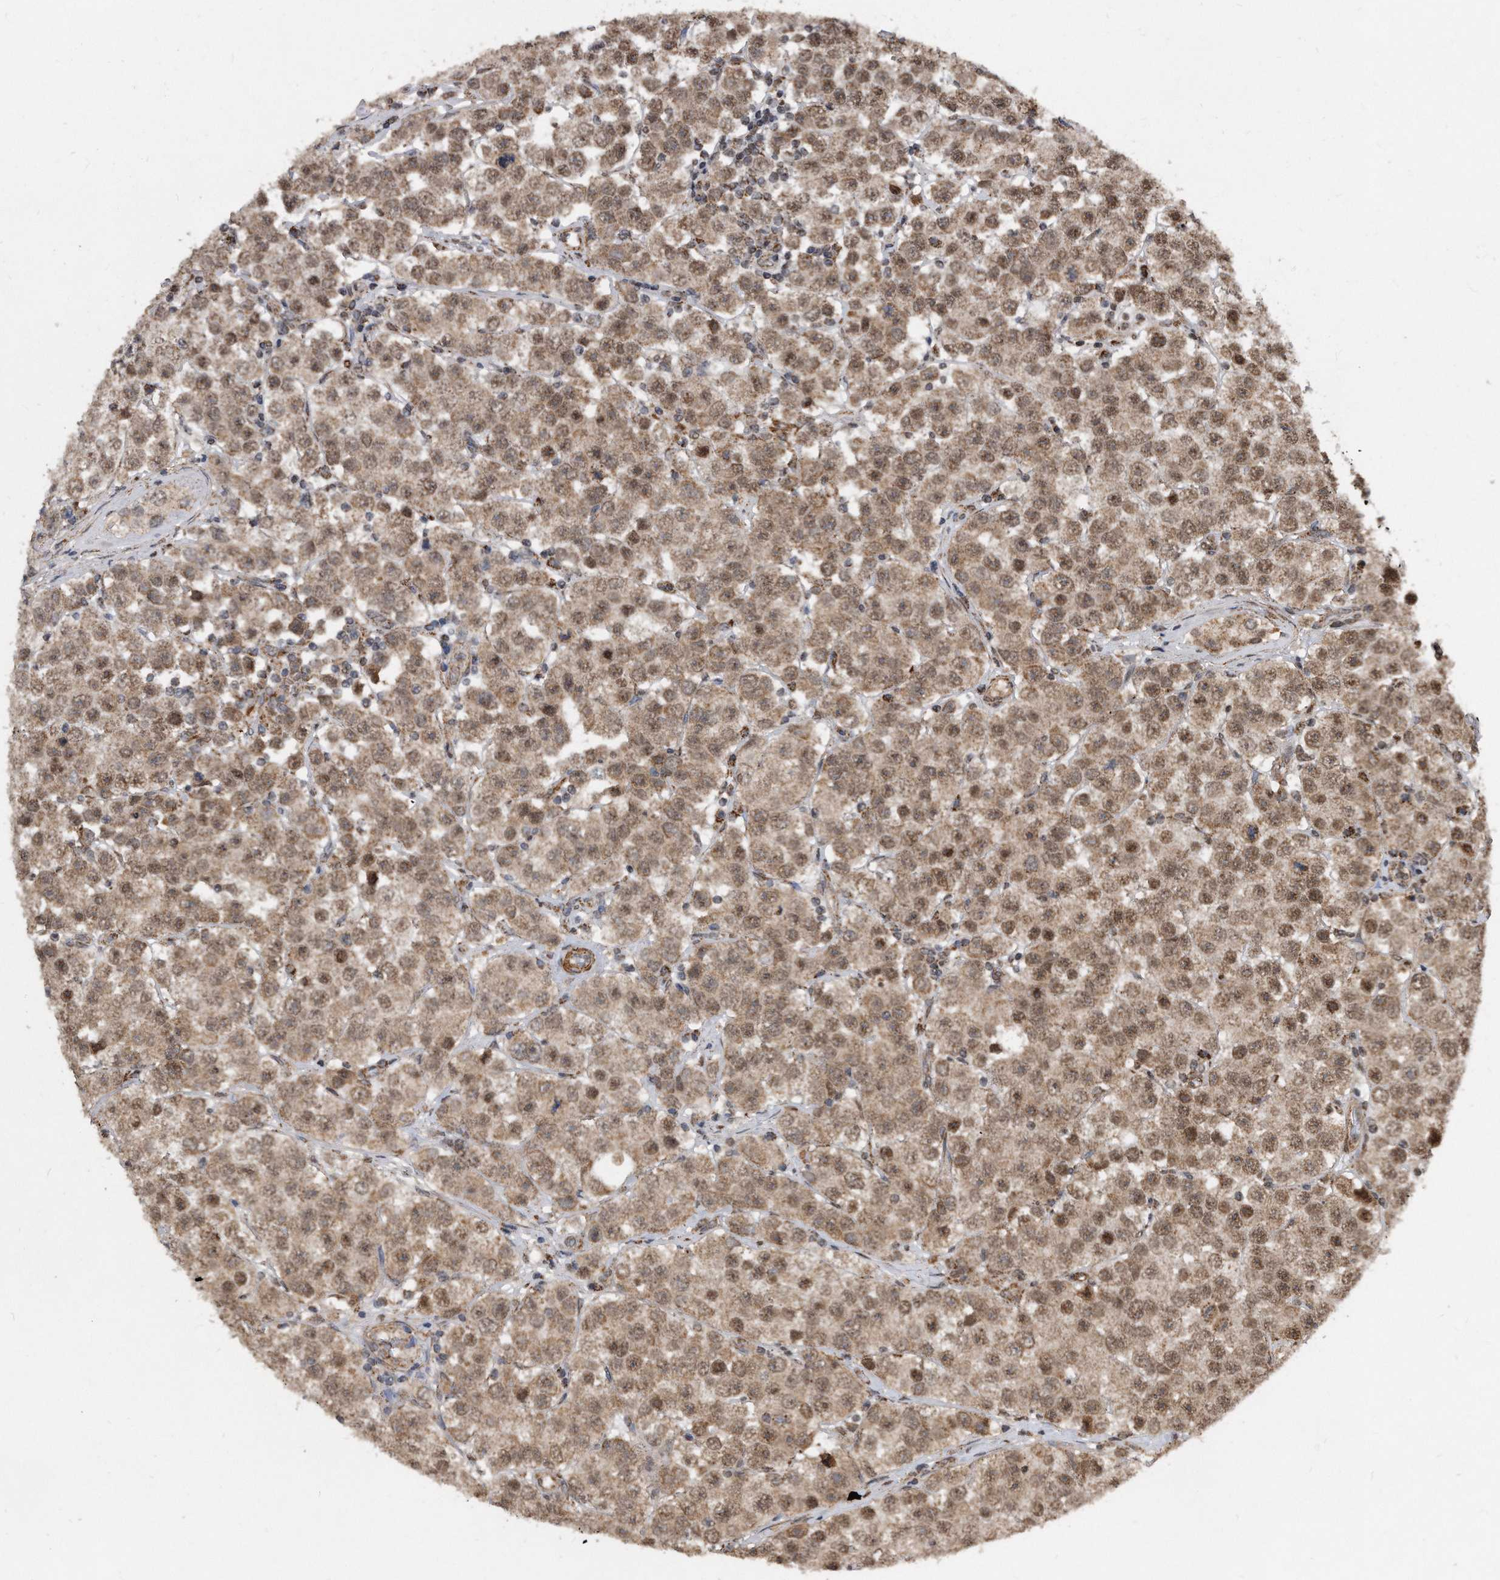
{"staining": {"intensity": "moderate", "quantity": ">75%", "location": "cytoplasmic/membranous,nuclear"}, "tissue": "testis cancer", "cell_type": "Tumor cells", "image_type": "cancer", "snomed": [{"axis": "morphology", "description": "Seminoma, NOS"}, {"axis": "topography", "description": "Testis"}], "caption": "Seminoma (testis) stained with DAB immunohistochemistry displays medium levels of moderate cytoplasmic/membranous and nuclear expression in approximately >75% of tumor cells. (Stains: DAB in brown, nuclei in blue, Microscopy: brightfield microscopy at high magnification).", "gene": "DUSP22", "patient": {"sex": "male", "age": 28}}